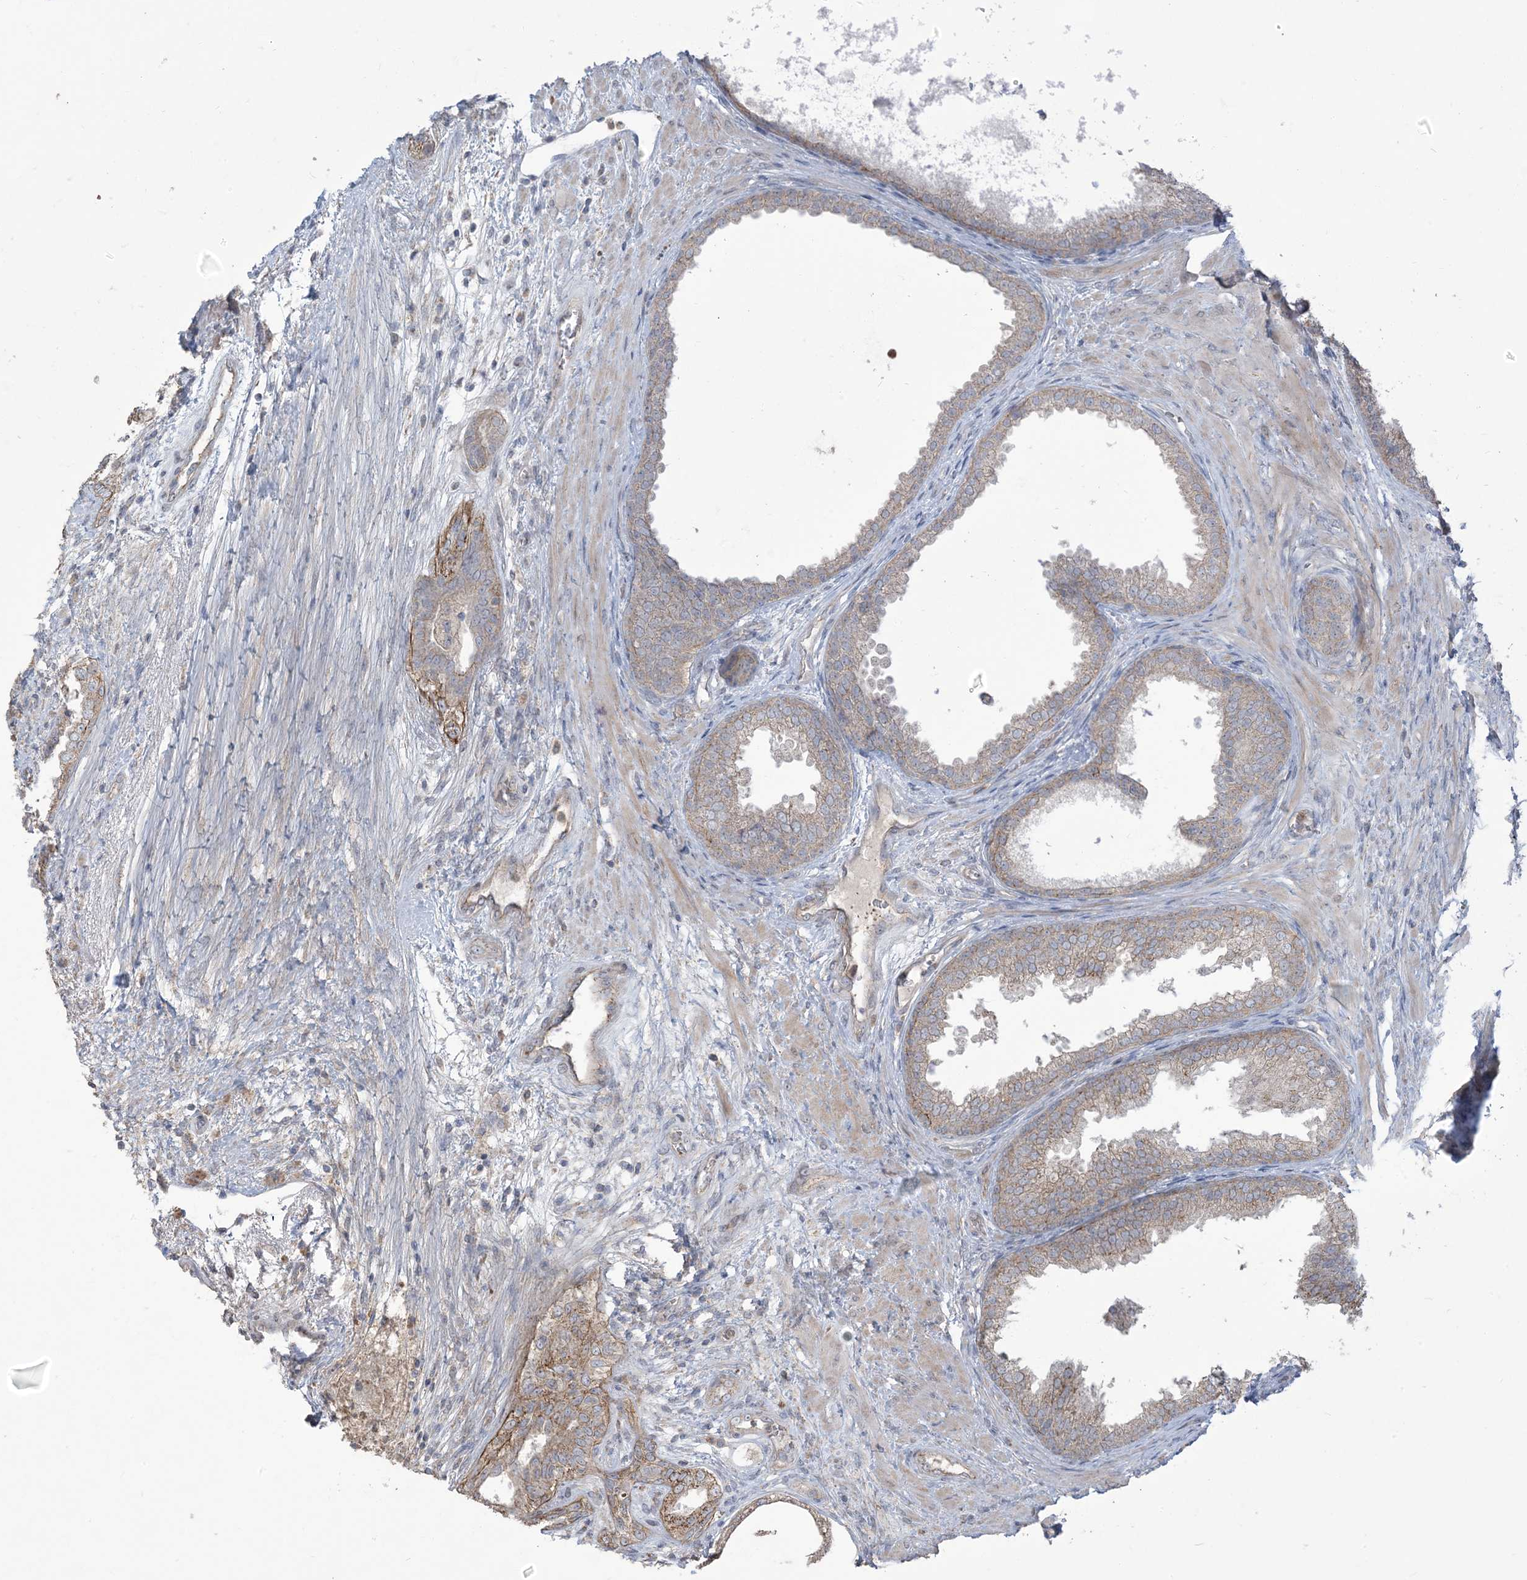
{"staining": {"intensity": "weak", "quantity": "<25%", "location": "cytoplasmic/membranous"}, "tissue": "prostate", "cell_type": "Glandular cells", "image_type": "normal", "snomed": [{"axis": "morphology", "description": "Normal tissue, NOS"}, {"axis": "topography", "description": "Prostate"}], "caption": "A histopathology image of human prostate is negative for staining in glandular cells. (DAB (3,3'-diaminobenzidine) immunohistochemistry (IHC) visualized using brightfield microscopy, high magnification).", "gene": "KLHL18", "patient": {"sex": "male", "age": 76}}